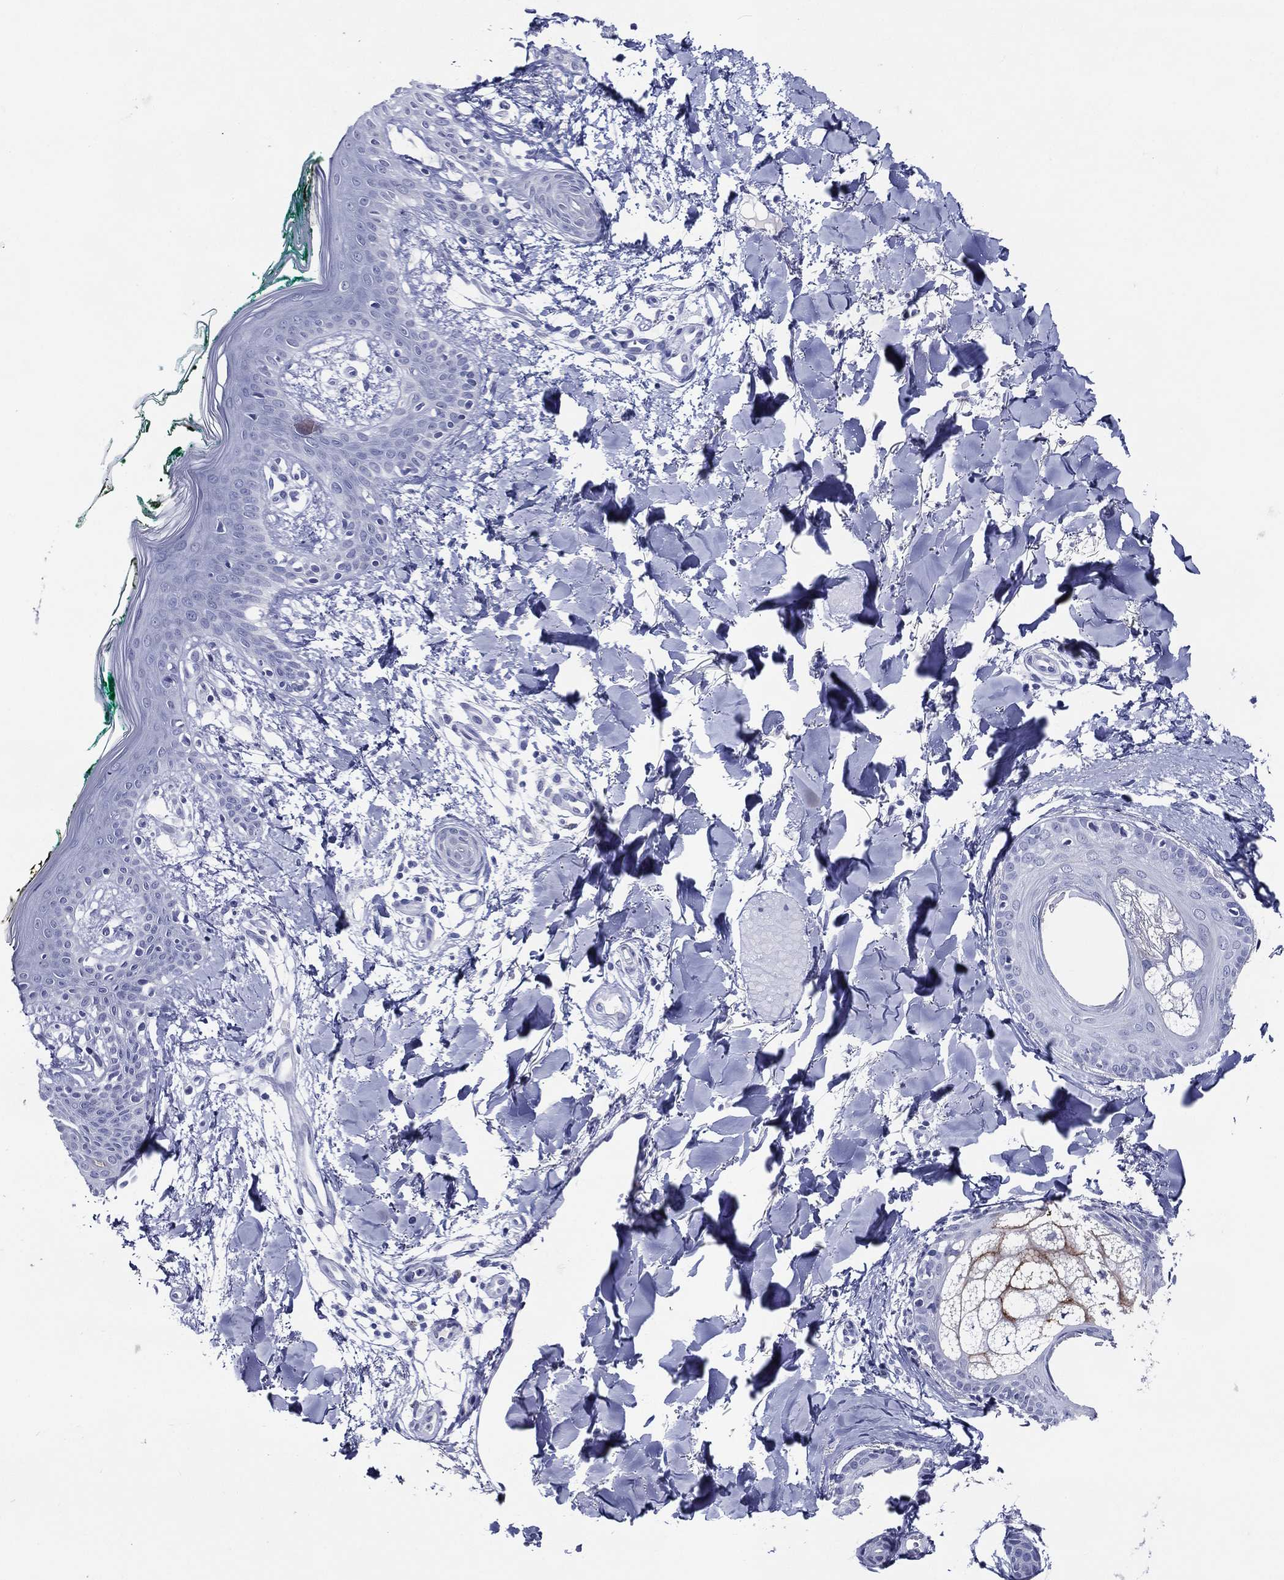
{"staining": {"intensity": "negative", "quantity": "none", "location": "none"}, "tissue": "skin", "cell_type": "Fibroblasts", "image_type": "normal", "snomed": [{"axis": "morphology", "description": "Normal tissue, NOS"}, {"axis": "morphology", "description": "Malignant melanoma, NOS"}, {"axis": "topography", "description": "Skin"}], "caption": "High magnification brightfield microscopy of benign skin stained with DAB (3,3'-diaminobenzidine) (brown) and counterstained with hematoxylin (blue): fibroblasts show no significant positivity. The staining was performed using DAB (3,3'-diaminobenzidine) to visualize the protein expression in brown, while the nuclei were stained in blue with hematoxylin (Magnification: 20x).", "gene": "ACE2", "patient": {"sex": "female", "age": 34}}